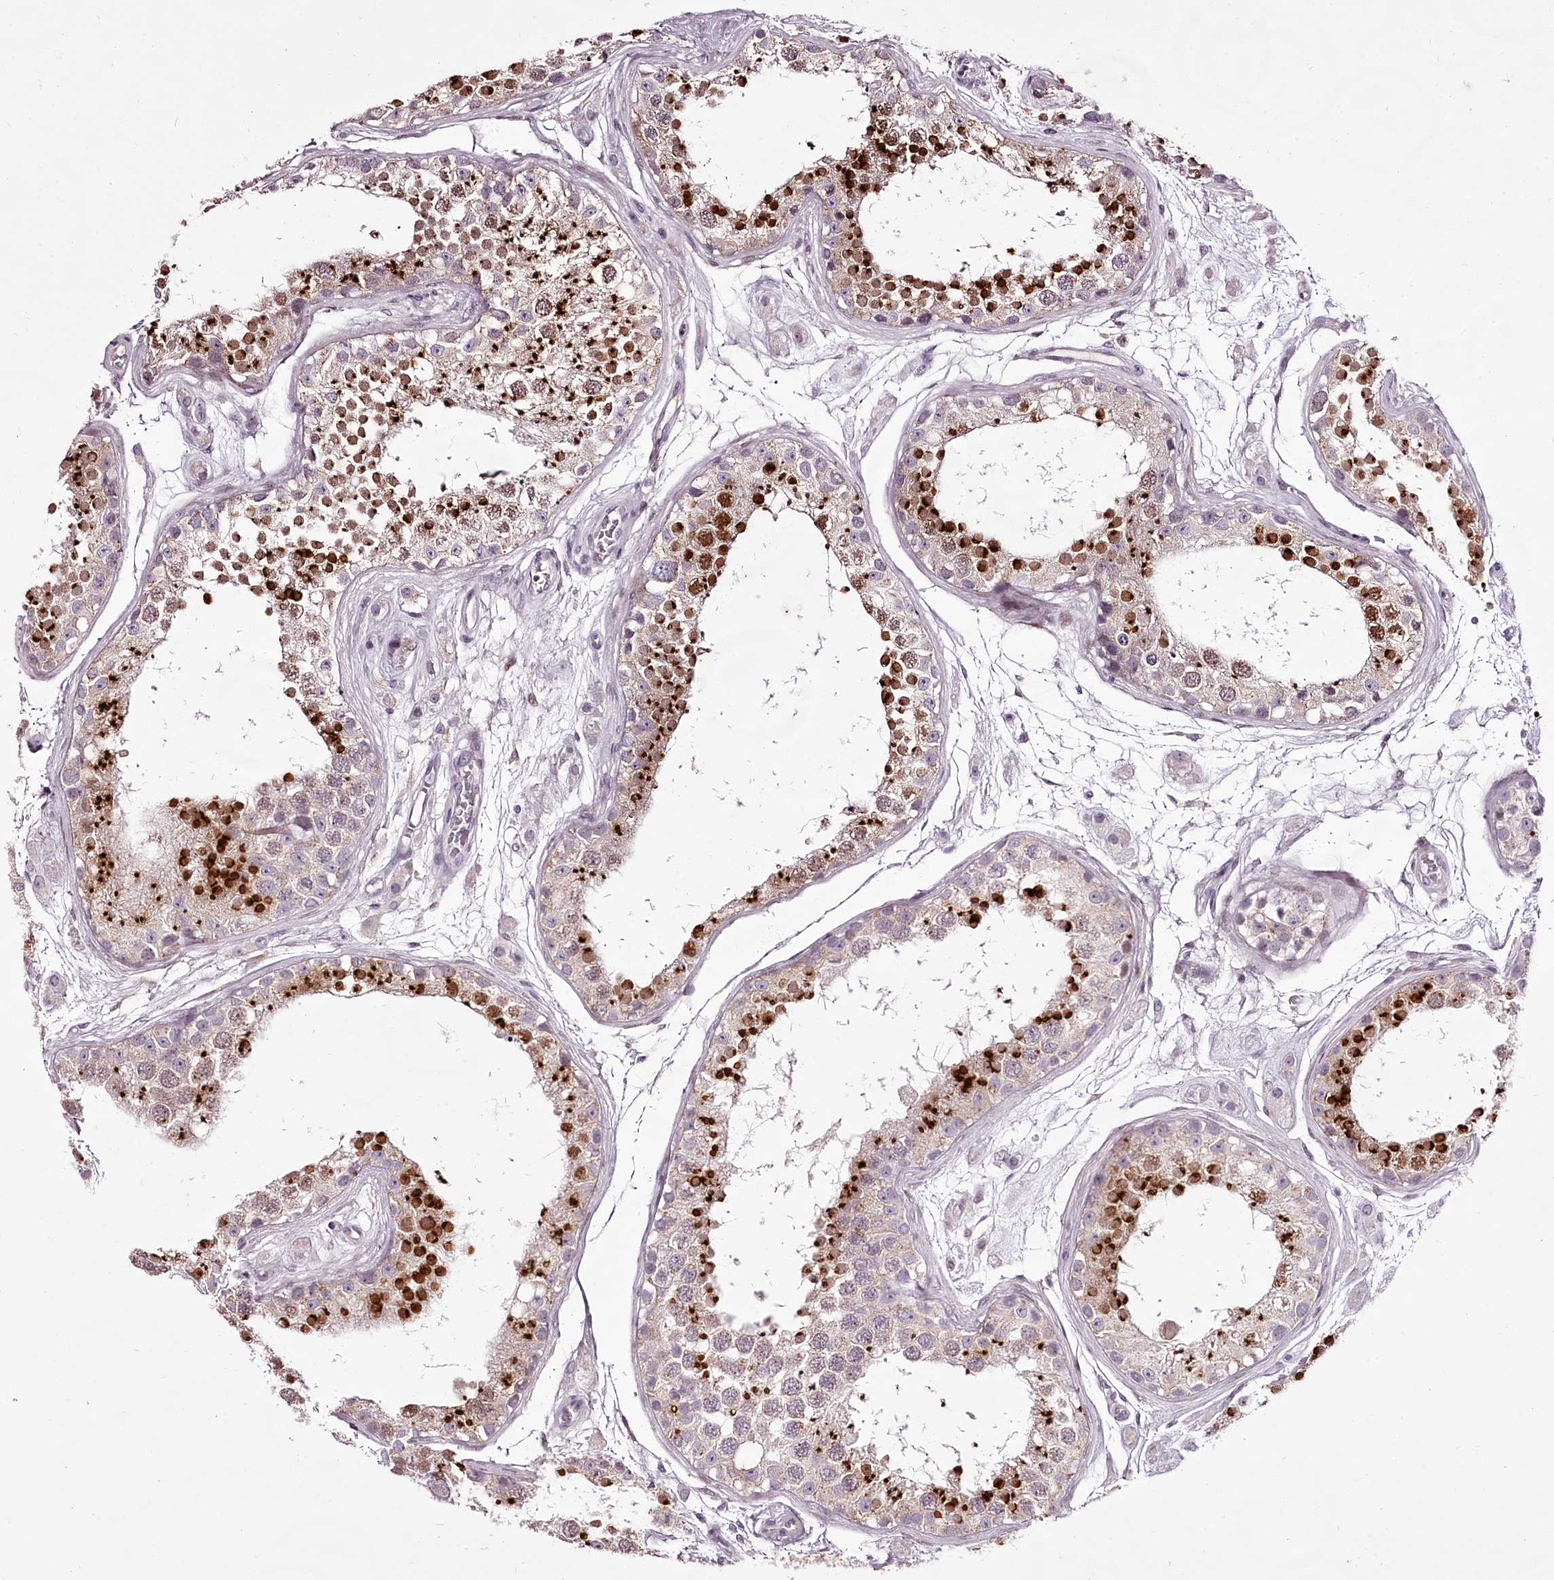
{"staining": {"intensity": "strong", "quantity": "<25%", "location": "cytoplasmic/membranous,nuclear"}, "tissue": "testis", "cell_type": "Cells in seminiferous ducts", "image_type": "normal", "snomed": [{"axis": "morphology", "description": "Normal tissue, NOS"}, {"axis": "topography", "description": "Testis"}], "caption": "This image displays benign testis stained with immunohistochemistry to label a protein in brown. The cytoplasmic/membranous,nuclear of cells in seminiferous ducts show strong positivity for the protein. Nuclei are counter-stained blue.", "gene": "C1orf56", "patient": {"sex": "male", "age": 25}}